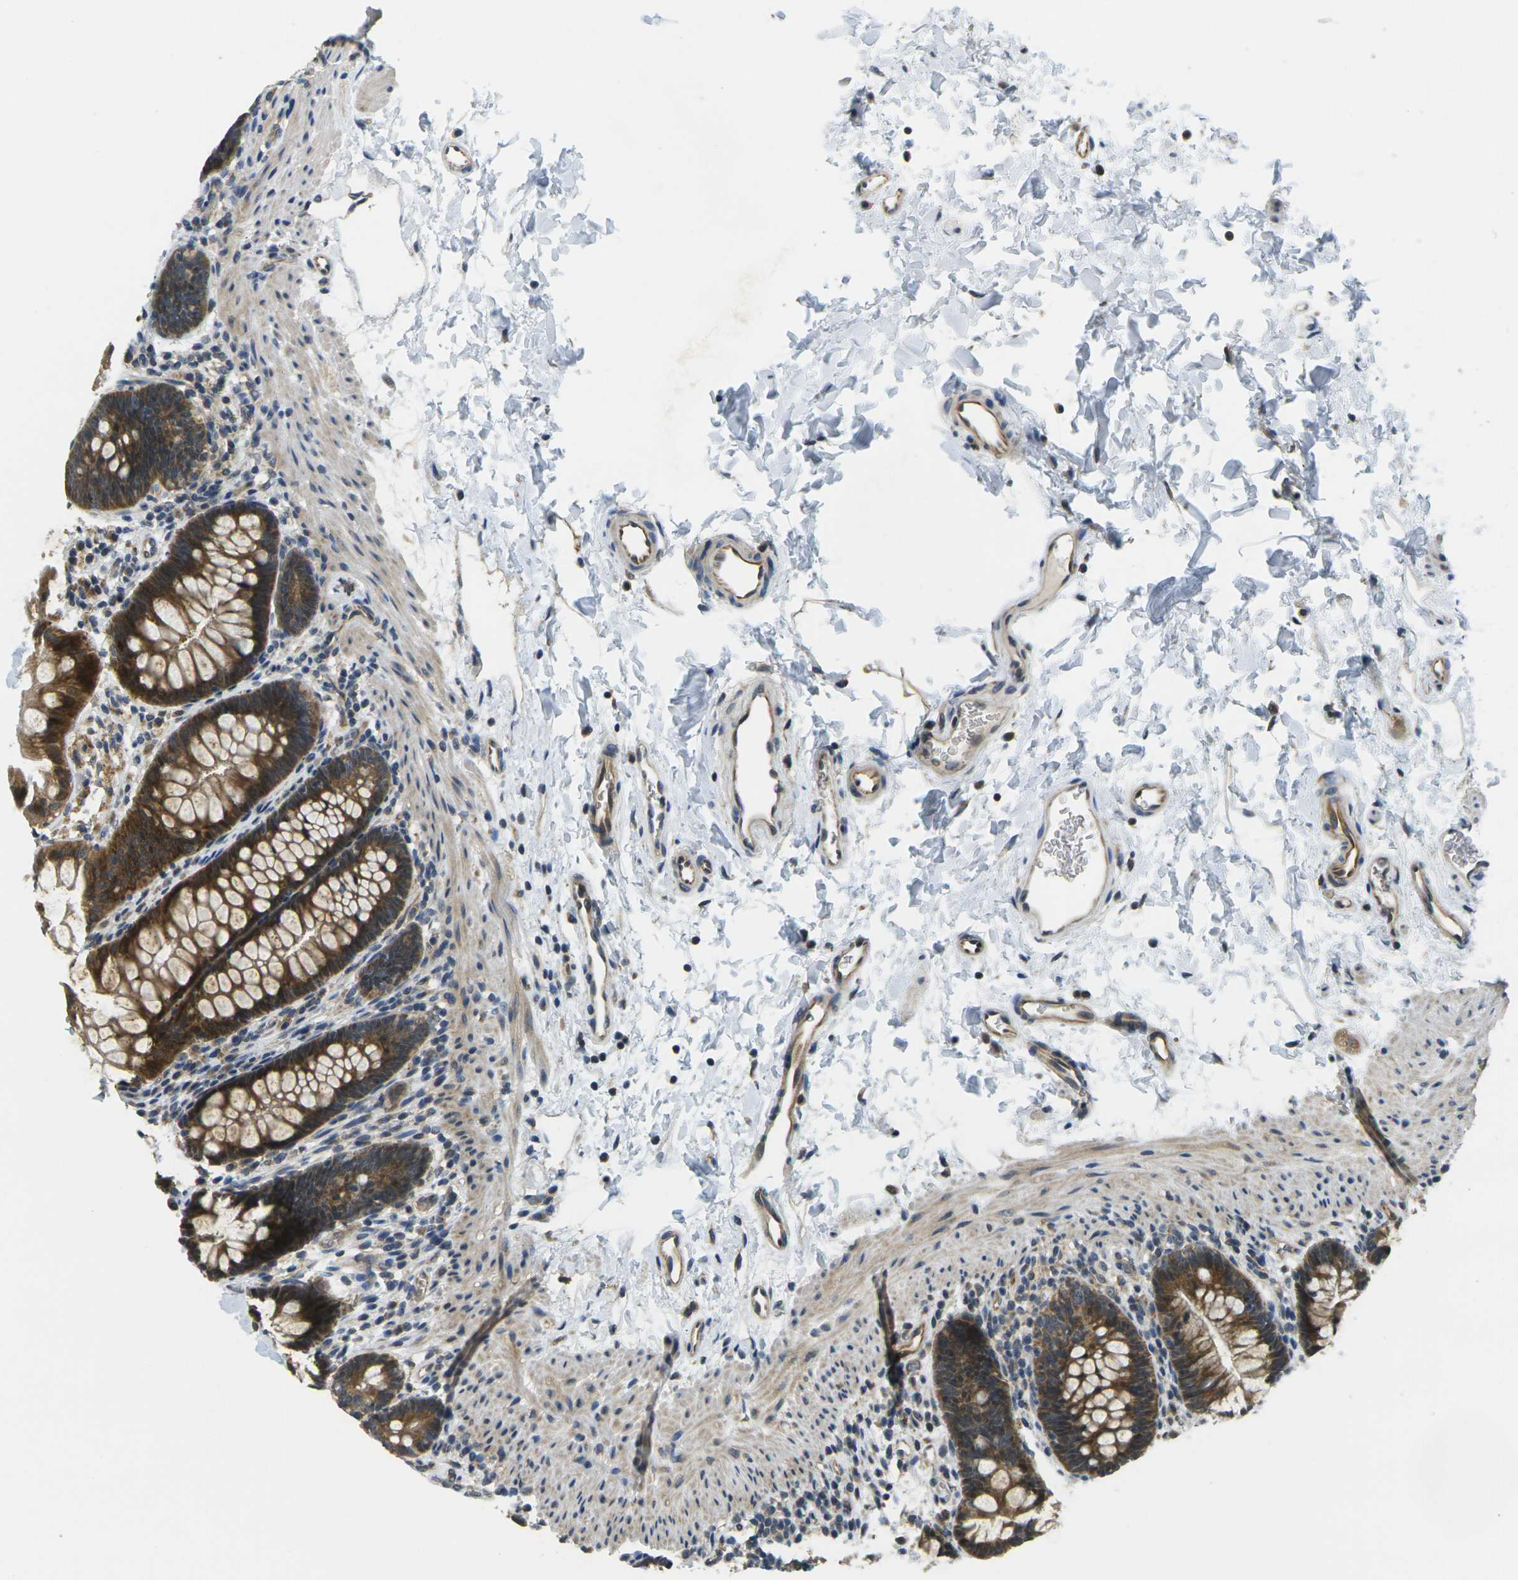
{"staining": {"intensity": "strong", "quantity": ">75%", "location": "cytoplasmic/membranous"}, "tissue": "rectum", "cell_type": "Glandular cells", "image_type": "normal", "snomed": [{"axis": "morphology", "description": "Normal tissue, NOS"}, {"axis": "topography", "description": "Rectum"}], "caption": "Normal rectum shows strong cytoplasmic/membranous positivity in approximately >75% of glandular cells The staining was performed using DAB, with brown indicating positive protein expression. Nuclei are stained blue with hematoxylin..", "gene": "MINAR2", "patient": {"sex": "female", "age": 24}}